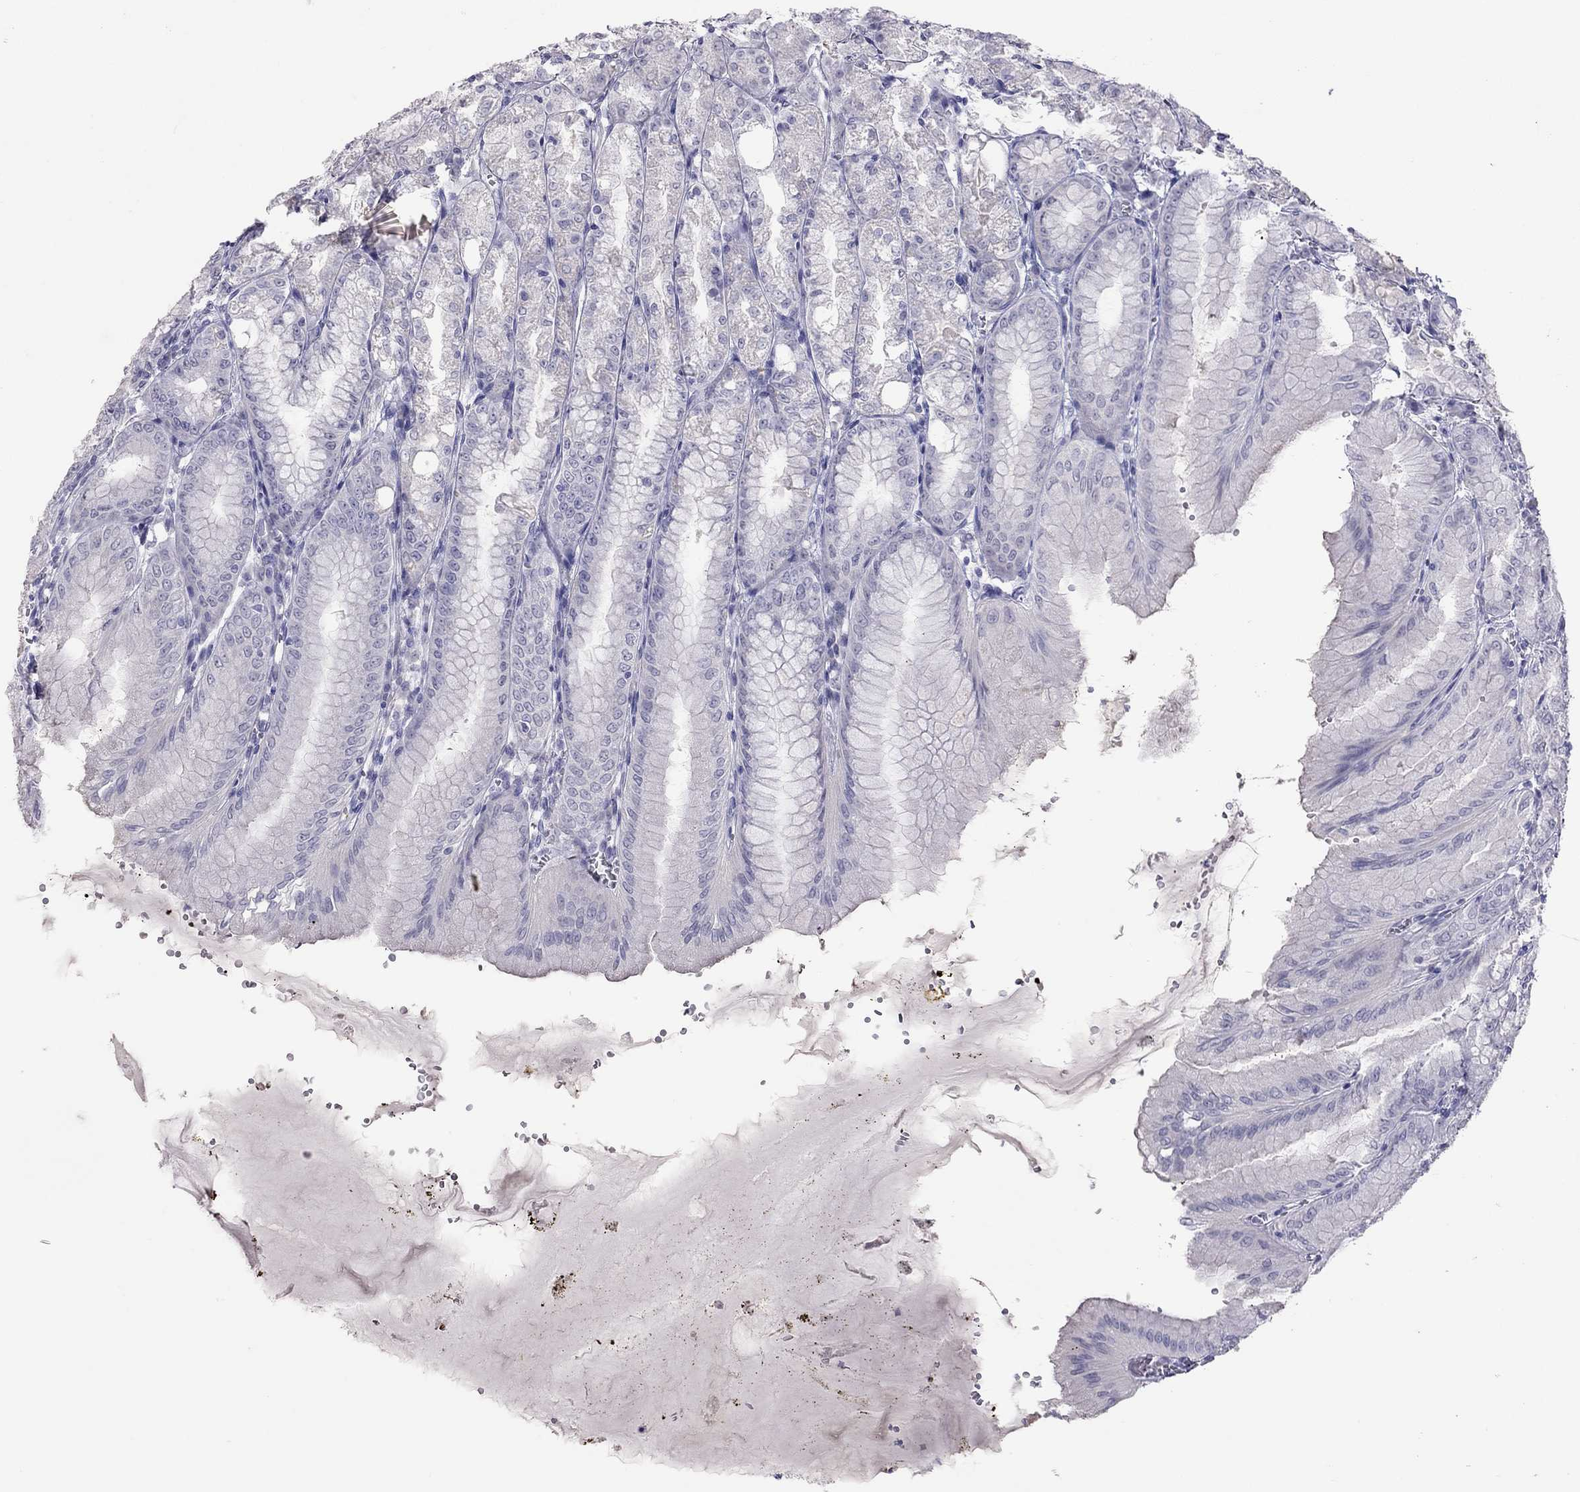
{"staining": {"intensity": "negative", "quantity": "none", "location": "none"}, "tissue": "stomach", "cell_type": "Glandular cells", "image_type": "normal", "snomed": [{"axis": "morphology", "description": "Normal tissue, NOS"}, {"axis": "topography", "description": "Stomach, lower"}], "caption": "Immunohistochemical staining of normal stomach exhibits no significant positivity in glandular cells. (IHC, brightfield microscopy, high magnification).", "gene": "MUC16", "patient": {"sex": "male", "age": 71}}